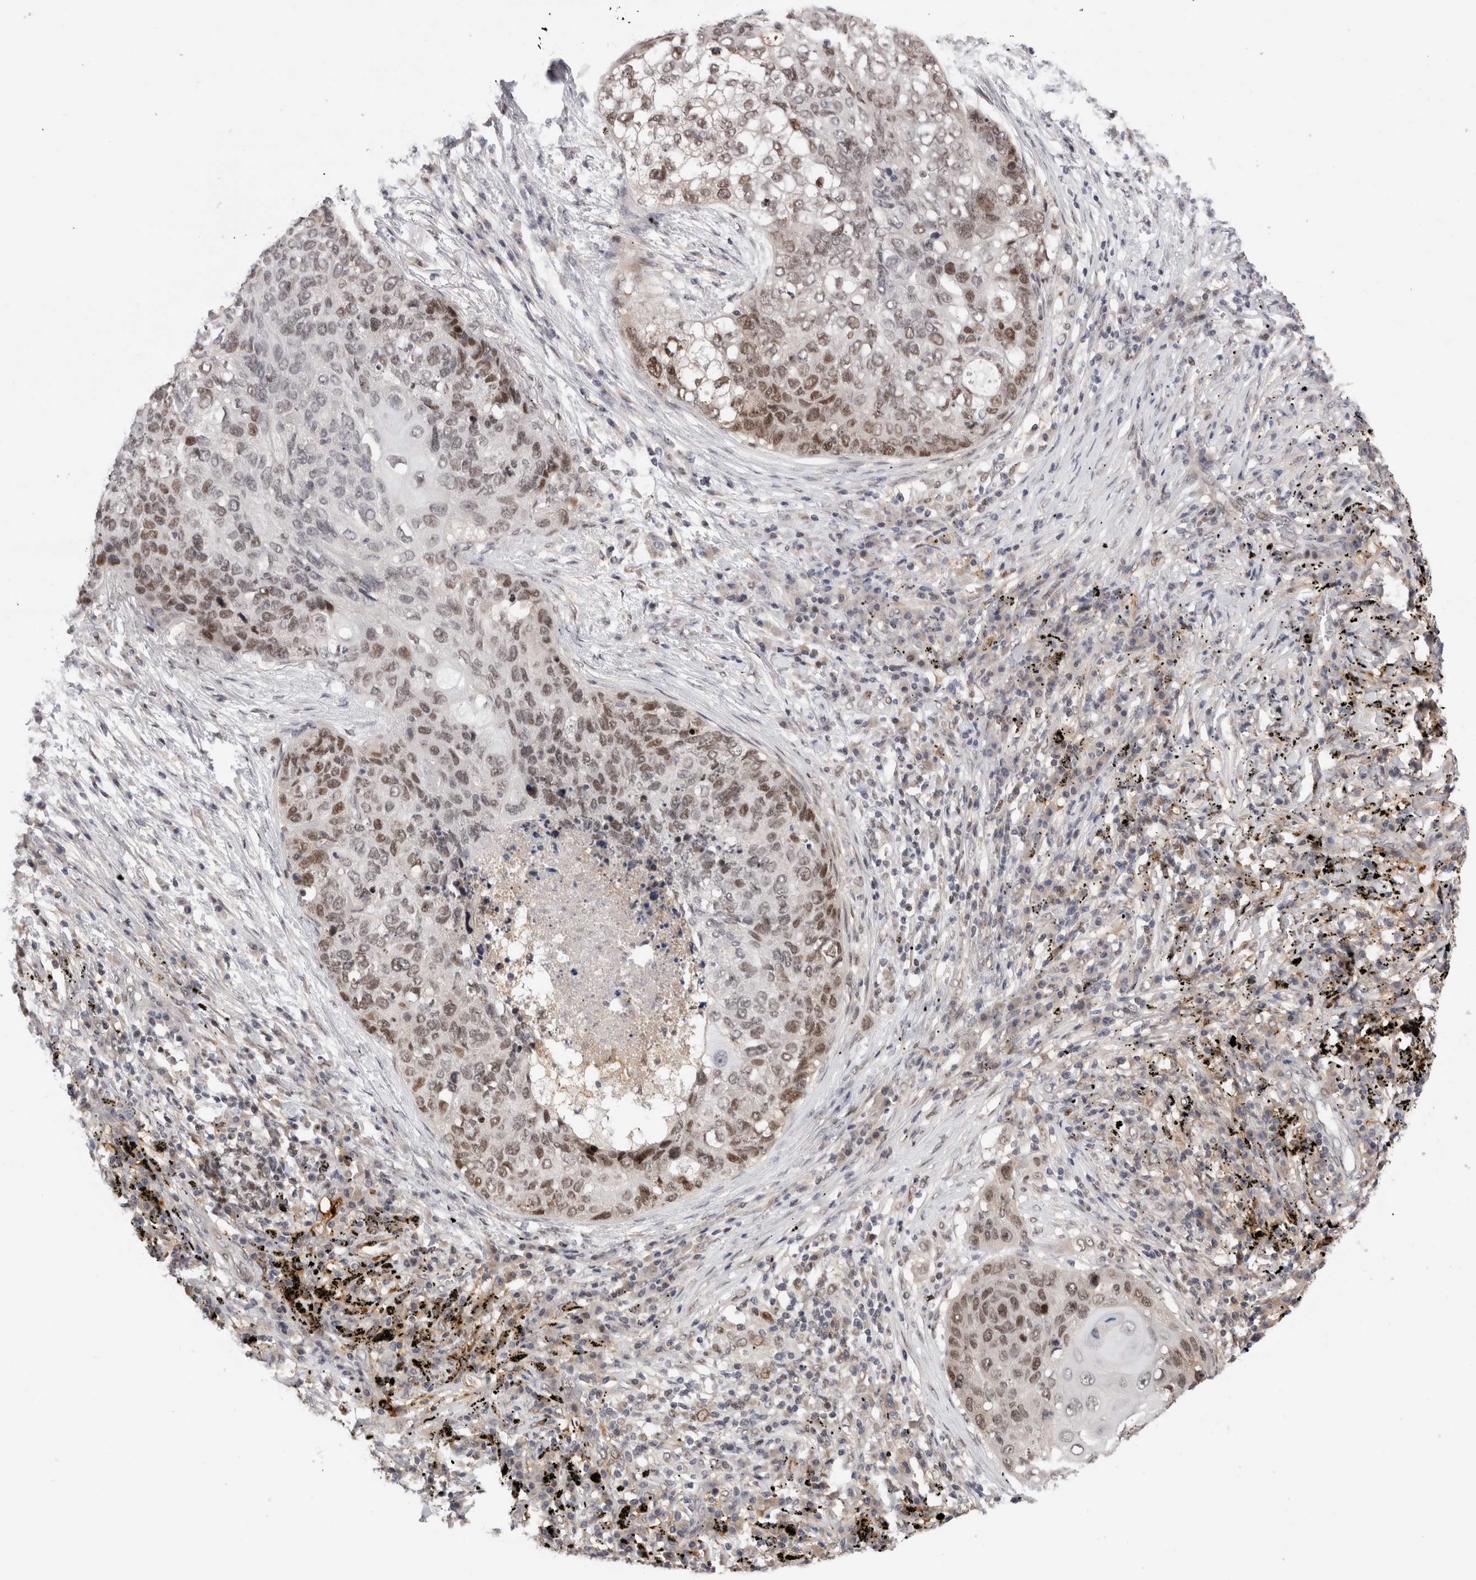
{"staining": {"intensity": "moderate", "quantity": "25%-75%", "location": "nuclear"}, "tissue": "lung cancer", "cell_type": "Tumor cells", "image_type": "cancer", "snomed": [{"axis": "morphology", "description": "Squamous cell carcinoma, NOS"}, {"axis": "topography", "description": "Lung"}], "caption": "This micrograph reveals IHC staining of human squamous cell carcinoma (lung), with medium moderate nuclear expression in approximately 25%-75% of tumor cells.", "gene": "ZNF521", "patient": {"sex": "female", "age": 63}}